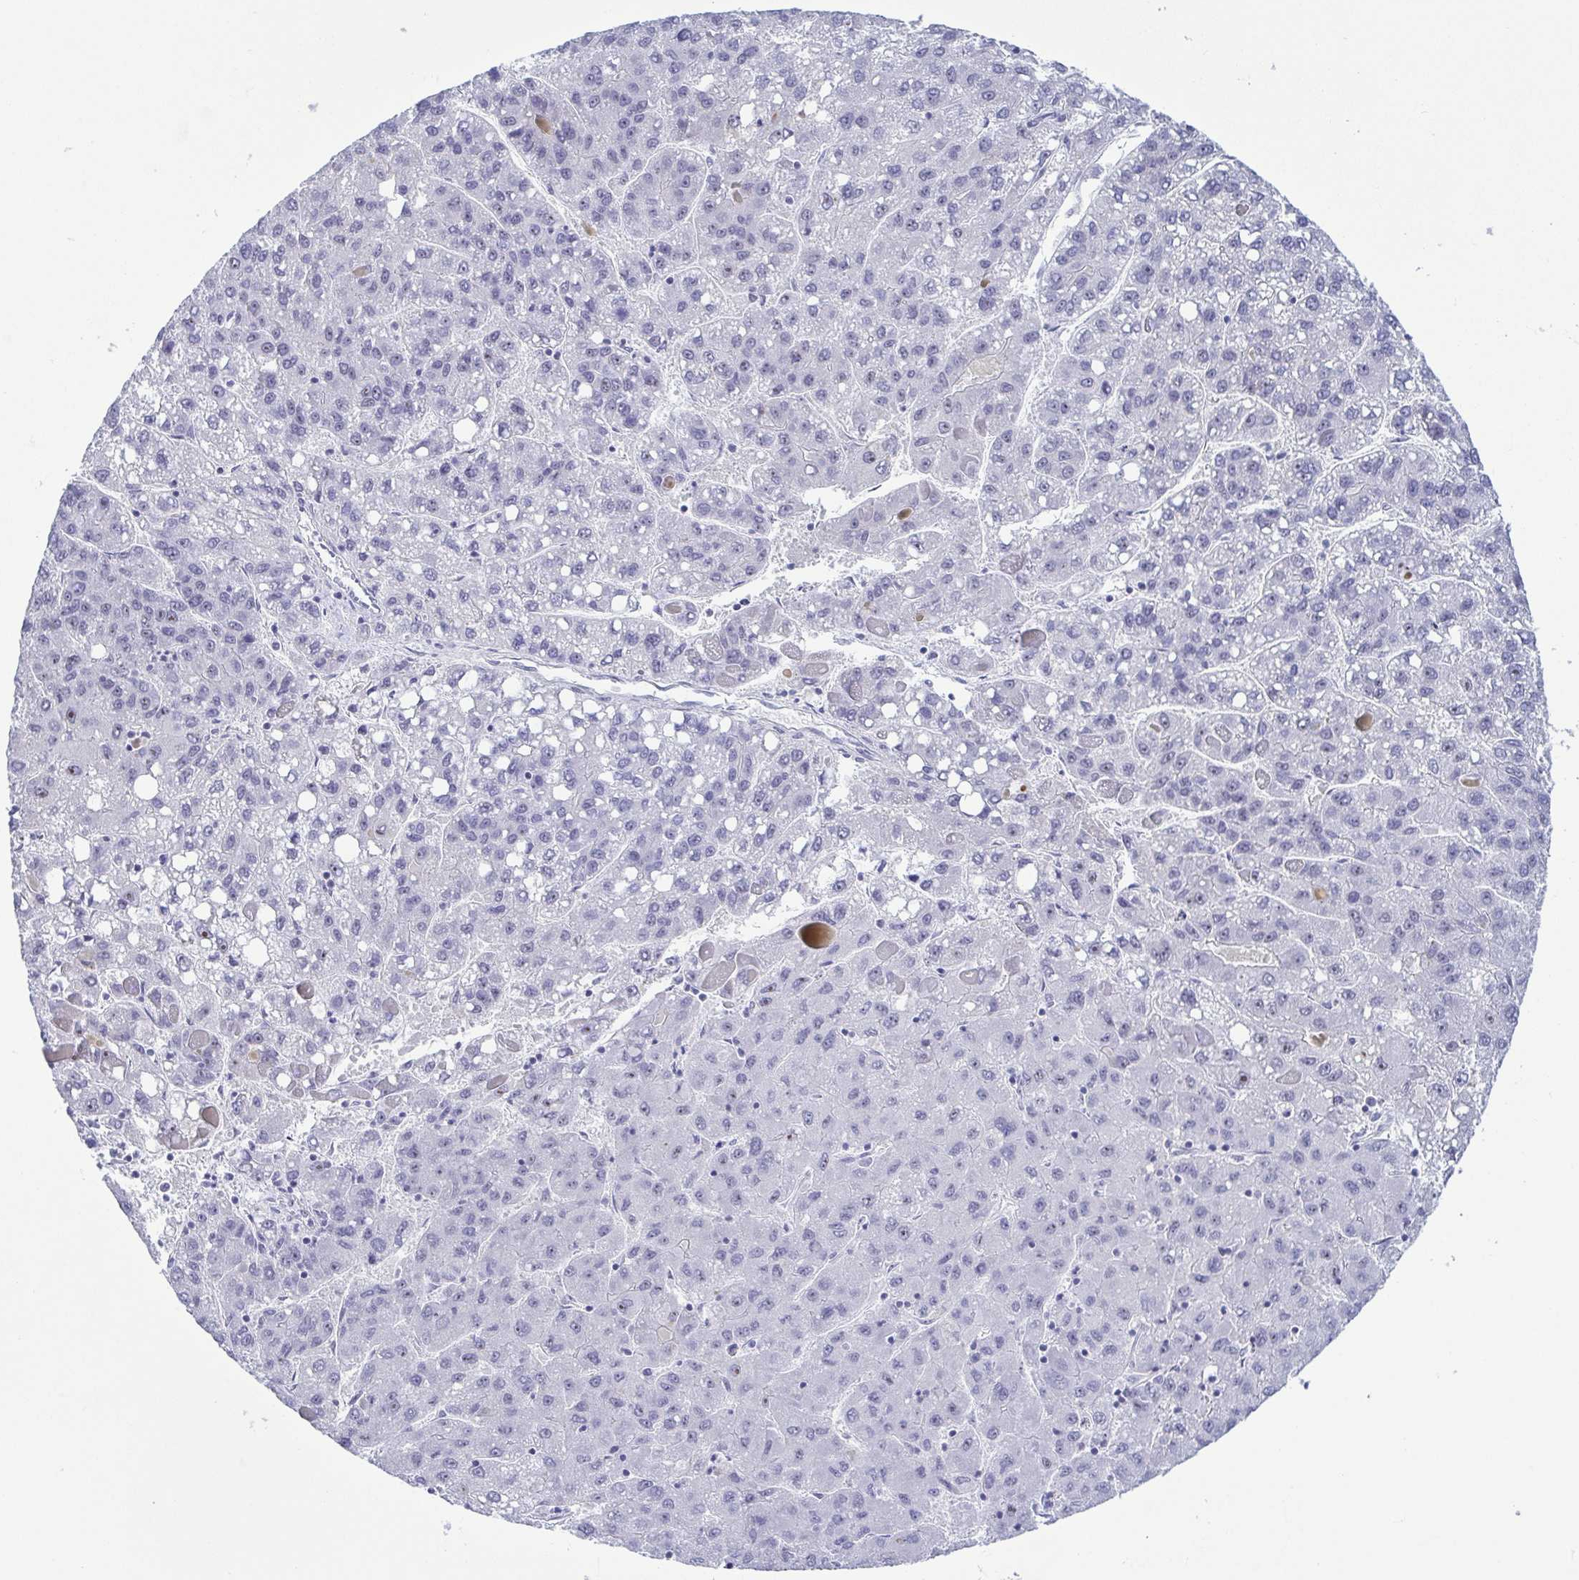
{"staining": {"intensity": "weak", "quantity": "<25%", "location": "nuclear"}, "tissue": "liver cancer", "cell_type": "Tumor cells", "image_type": "cancer", "snomed": [{"axis": "morphology", "description": "Carcinoma, Hepatocellular, NOS"}, {"axis": "topography", "description": "Liver"}], "caption": "IHC of human hepatocellular carcinoma (liver) exhibits no staining in tumor cells. (Brightfield microscopy of DAB IHC at high magnification).", "gene": "BZW1", "patient": {"sex": "female", "age": 82}}